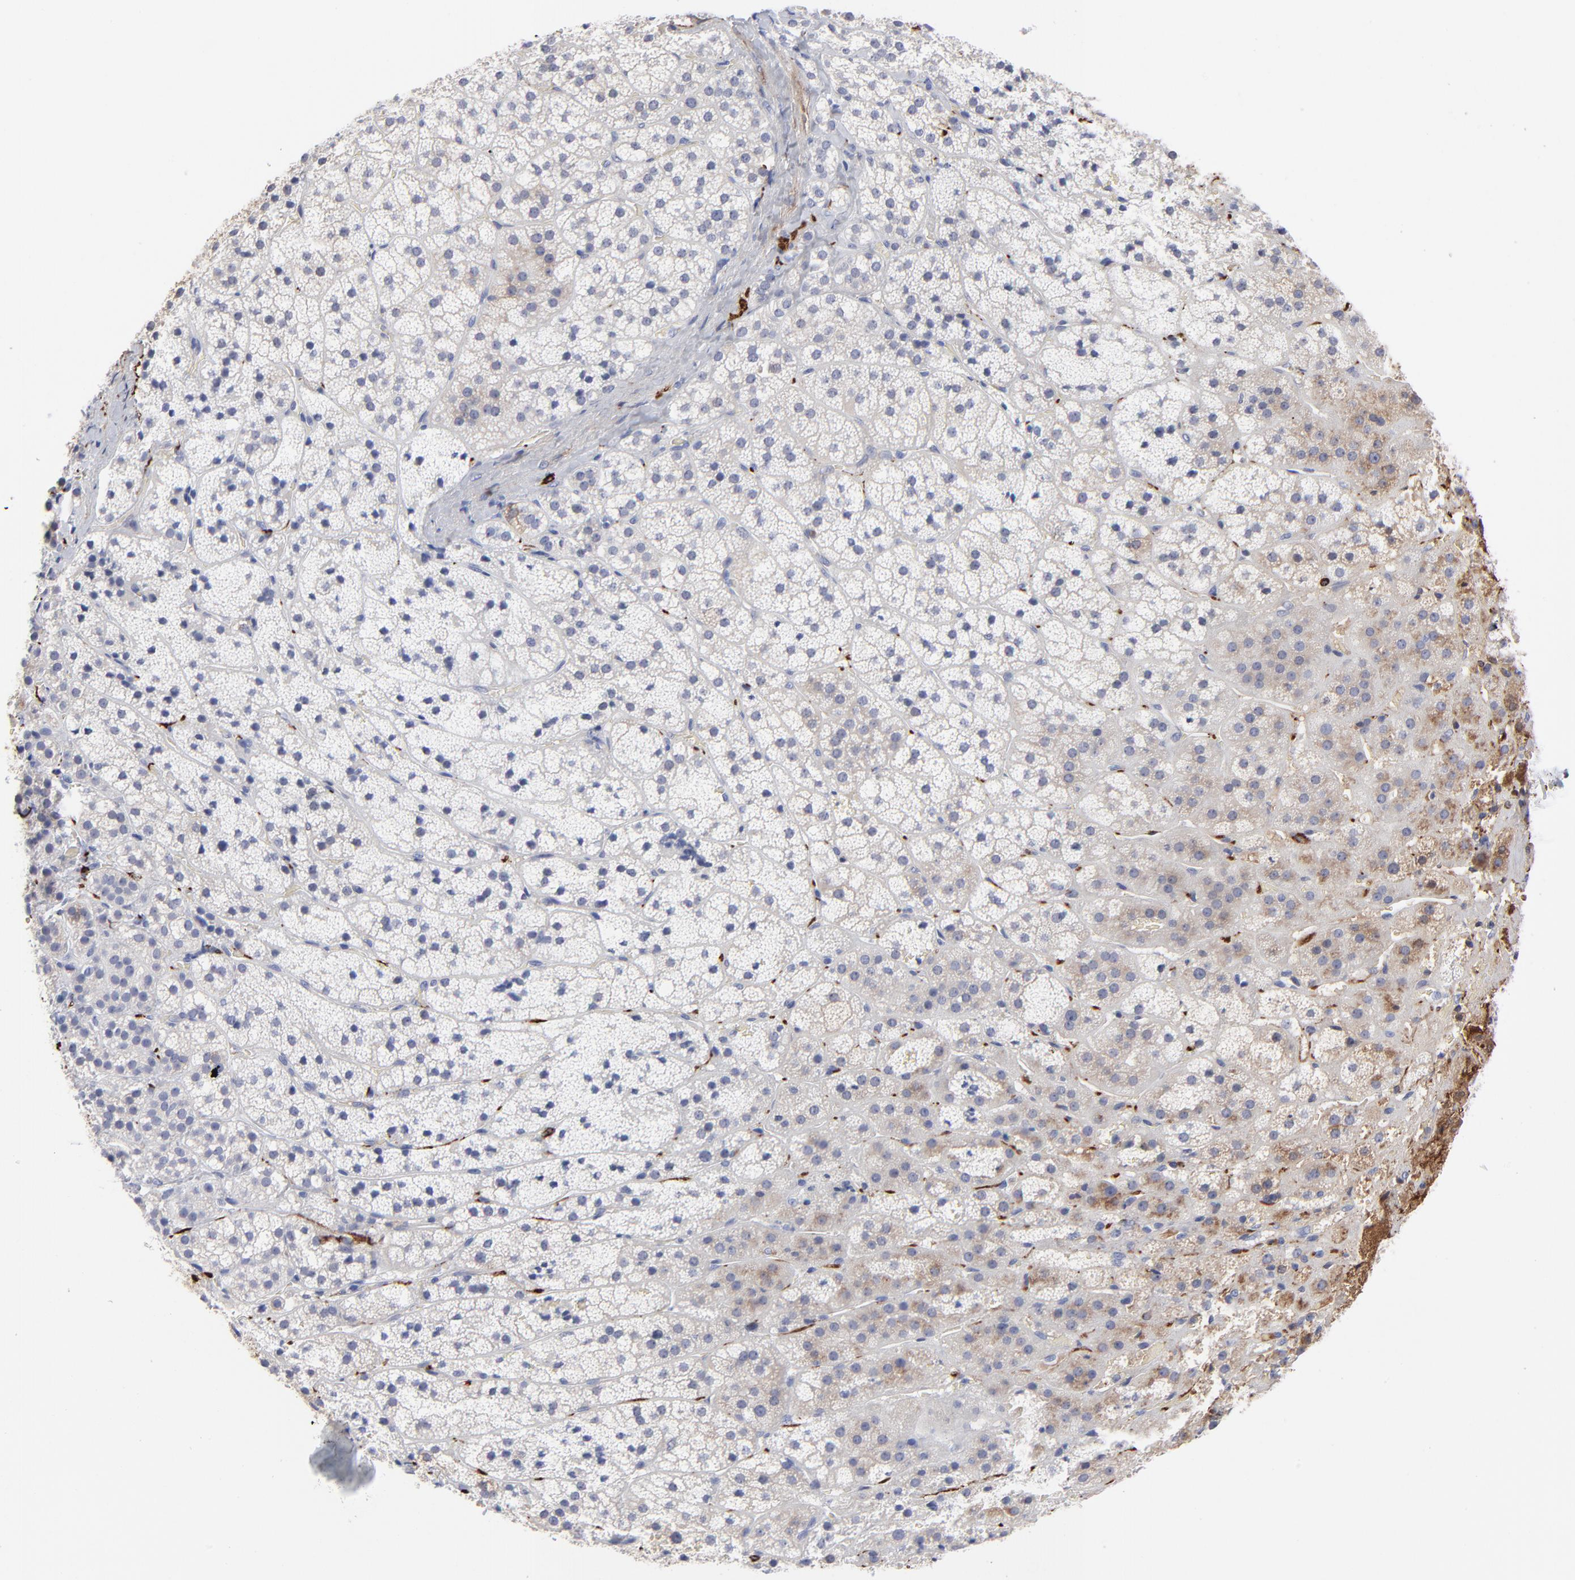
{"staining": {"intensity": "moderate", "quantity": "25%-75%", "location": "cytoplasmic/membranous"}, "tissue": "adrenal gland", "cell_type": "Glandular cells", "image_type": "normal", "snomed": [{"axis": "morphology", "description": "Normal tissue, NOS"}, {"axis": "topography", "description": "Adrenal gland"}], "caption": "Adrenal gland stained with DAB (3,3'-diaminobenzidine) IHC exhibits medium levels of moderate cytoplasmic/membranous expression in approximately 25%-75% of glandular cells.", "gene": "CILP", "patient": {"sex": "female", "age": 44}}